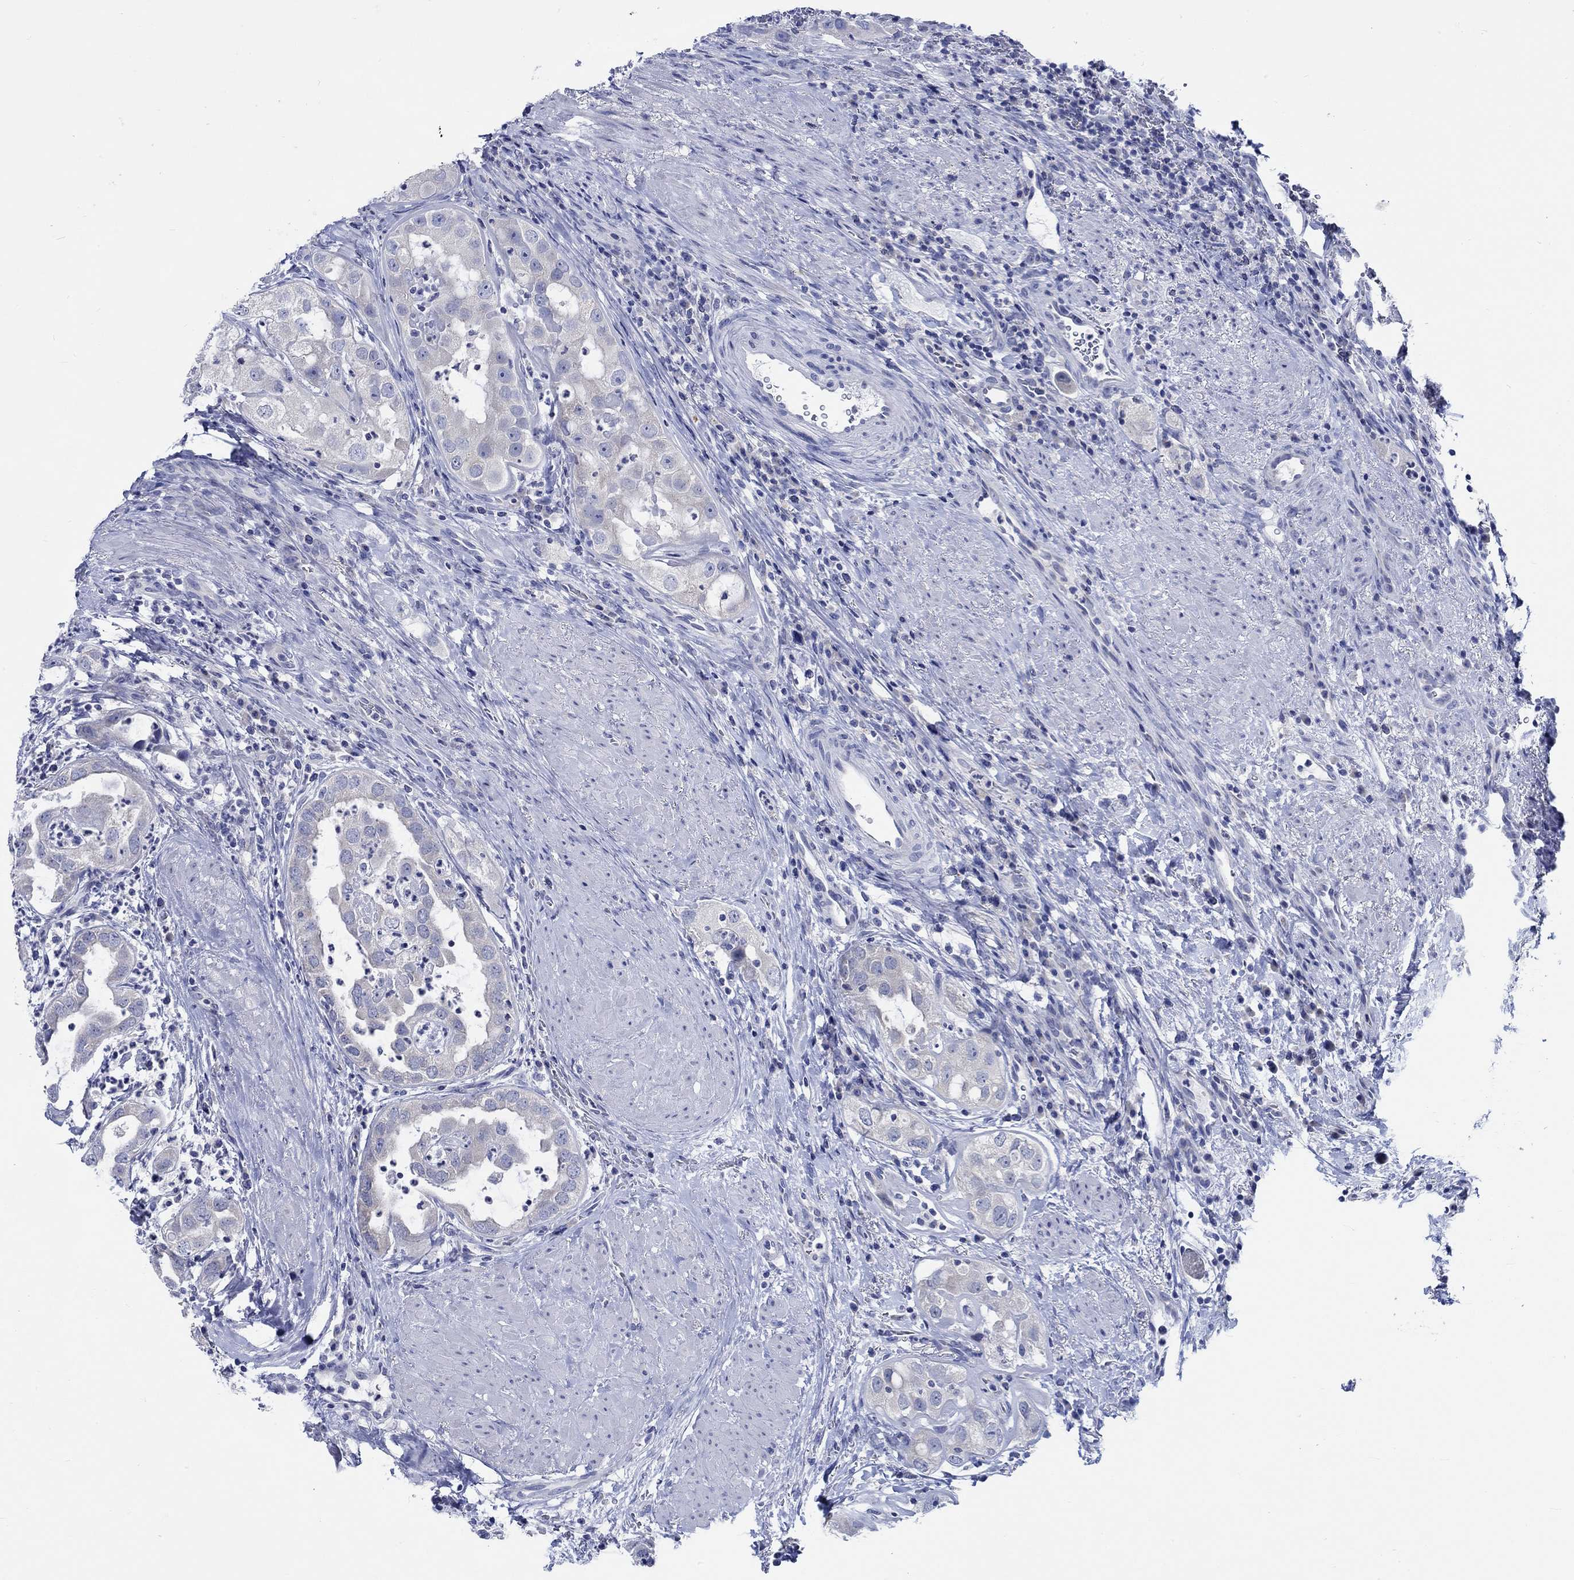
{"staining": {"intensity": "negative", "quantity": "none", "location": "none"}, "tissue": "urothelial cancer", "cell_type": "Tumor cells", "image_type": "cancer", "snomed": [{"axis": "morphology", "description": "Urothelial carcinoma, High grade"}, {"axis": "topography", "description": "Urinary bladder"}], "caption": "Tumor cells are negative for brown protein staining in urothelial carcinoma (high-grade). (DAB immunohistochemistry (IHC) visualized using brightfield microscopy, high magnification).", "gene": "PTPRN2", "patient": {"sex": "female", "age": 41}}